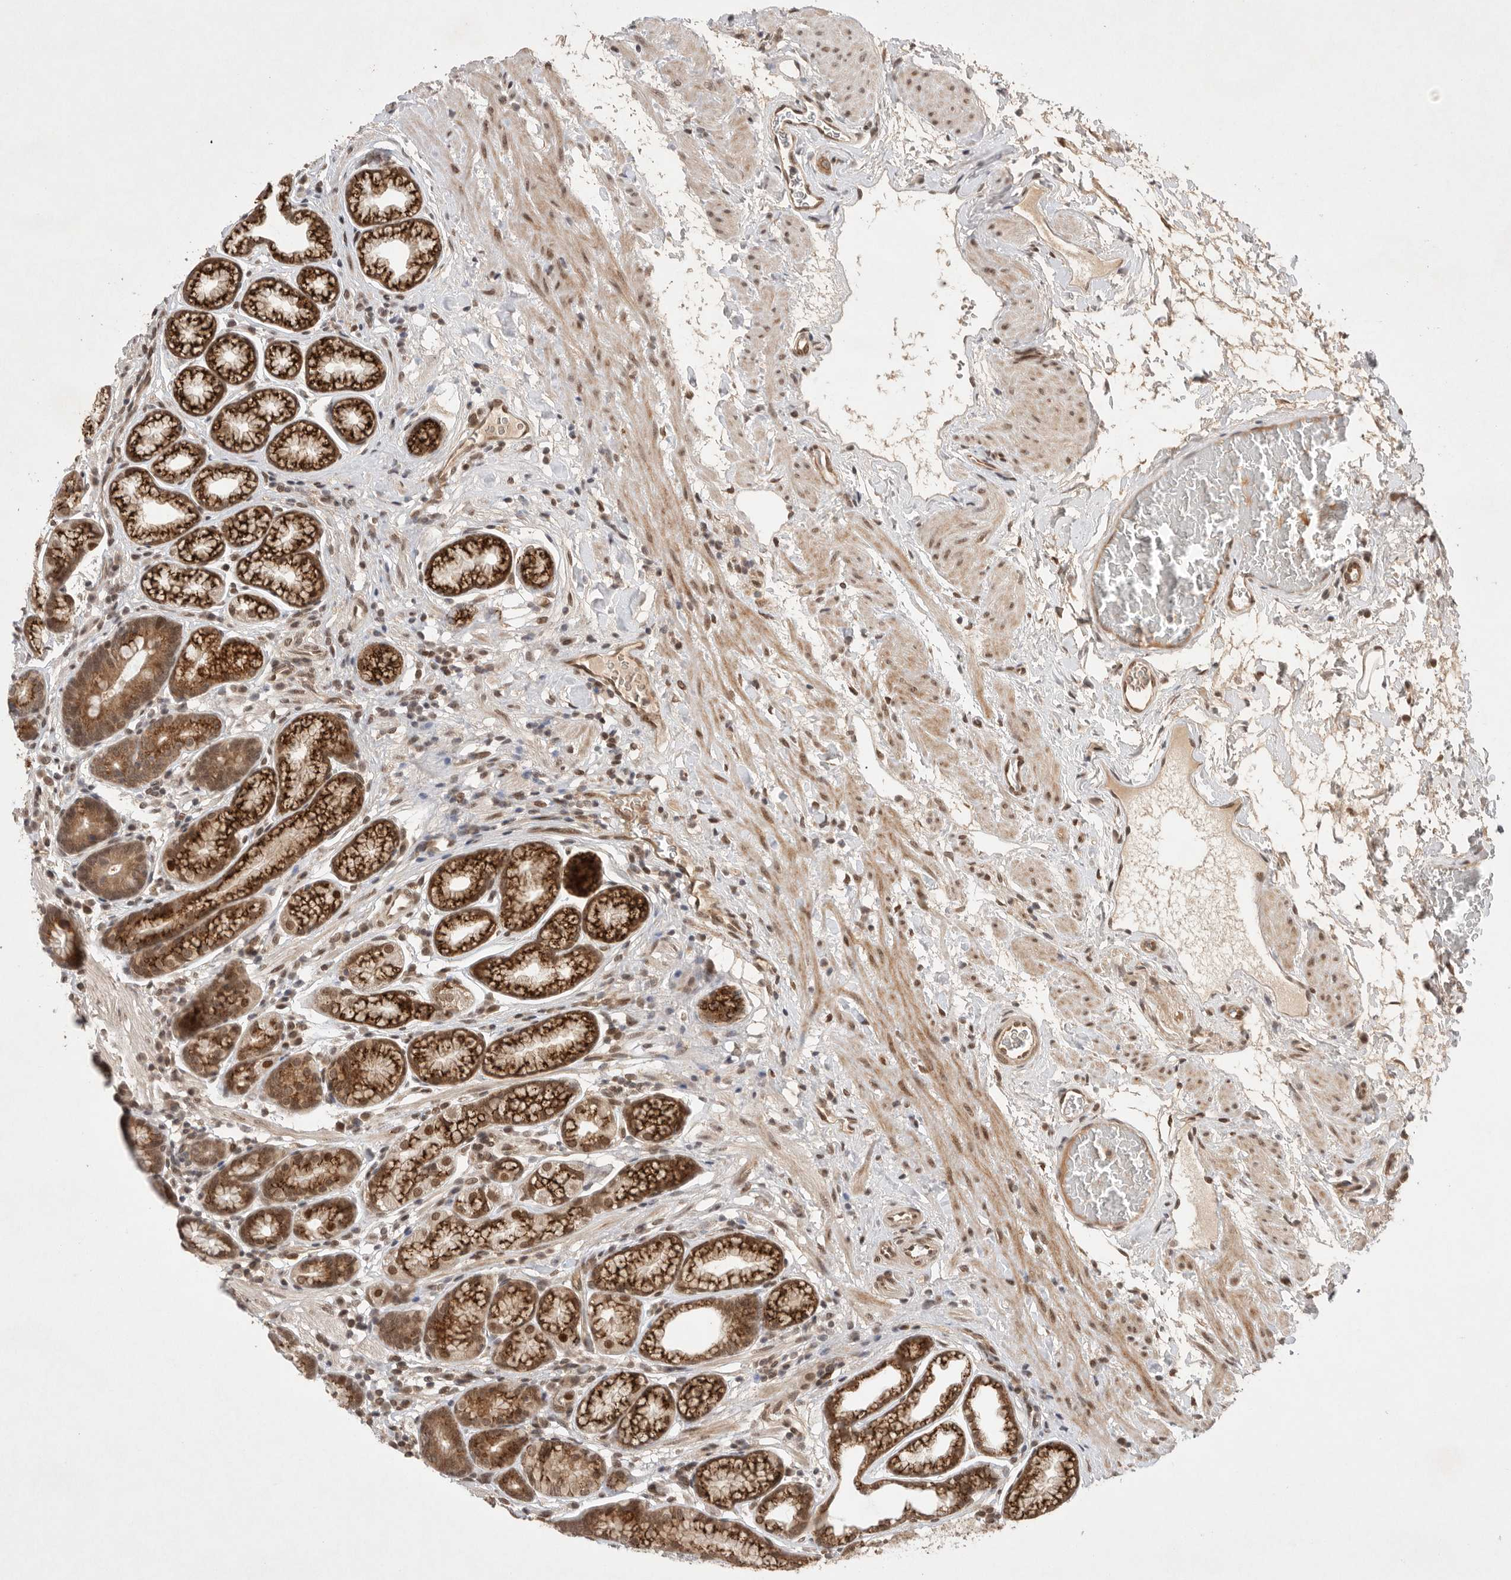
{"staining": {"intensity": "strong", "quantity": ">75%", "location": "cytoplasmic/membranous,nuclear"}, "tissue": "stomach", "cell_type": "Glandular cells", "image_type": "normal", "snomed": [{"axis": "morphology", "description": "Normal tissue, NOS"}, {"axis": "topography", "description": "Stomach"}], "caption": "Stomach stained with immunohistochemistry (IHC) demonstrates strong cytoplasmic/membranous,nuclear positivity in approximately >75% of glandular cells. The protein is shown in brown color, while the nuclei are stained blue.", "gene": "LEMD3", "patient": {"sex": "male", "age": 42}}